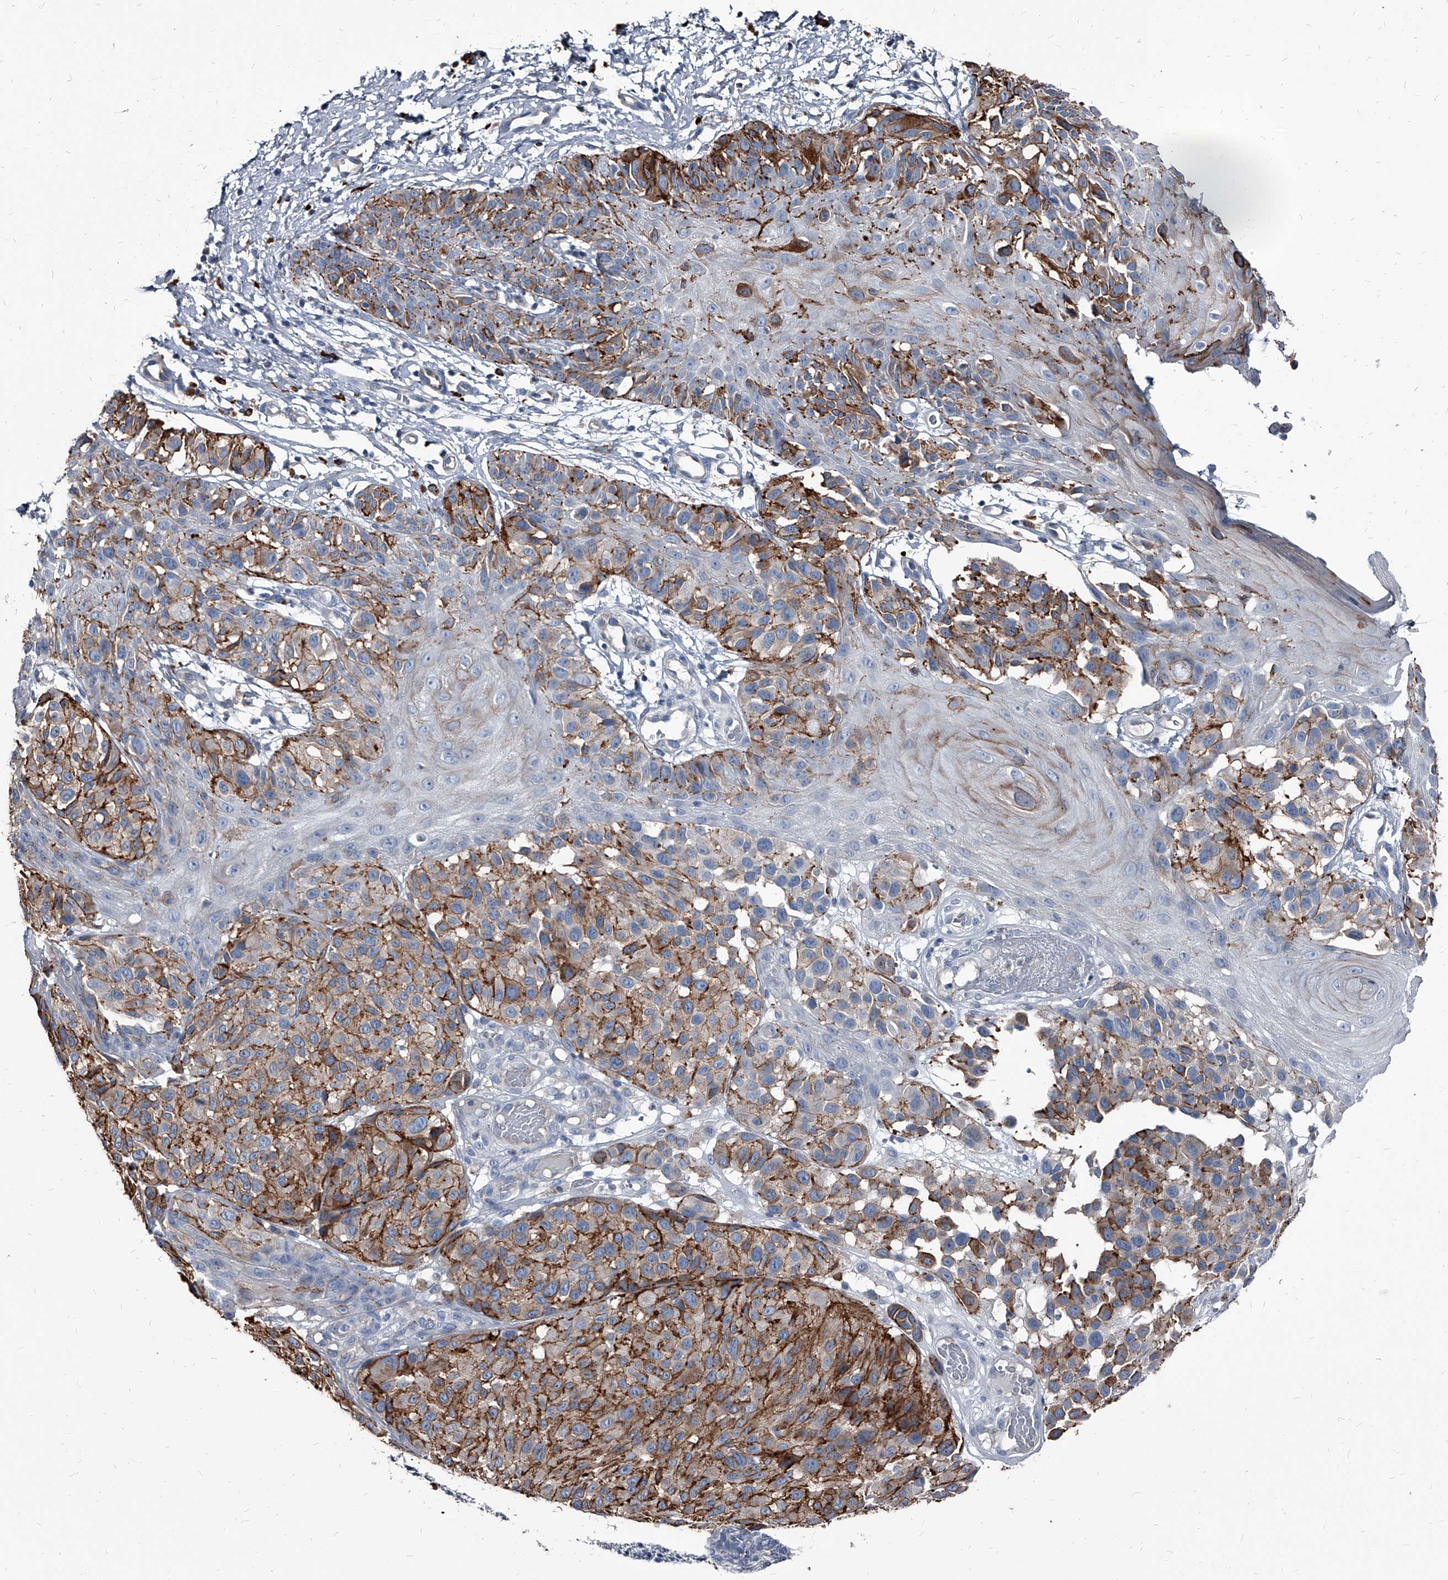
{"staining": {"intensity": "moderate", "quantity": "25%-75%", "location": "cytoplasmic/membranous"}, "tissue": "melanoma", "cell_type": "Tumor cells", "image_type": "cancer", "snomed": [{"axis": "morphology", "description": "Malignant melanoma, NOS"}, {"axis": "topography", "description": "Skin"}], "caption": "Protein analysis of melanoma tissue shows moderate cytoplasmic/membranous expression in approximately 25%-75% of tumor cells. The protein of interest is stained brown, and the nuclei are stained in blue (DAB (3,3'-diaminobenzidine) IHC with brightfield microscopy, high magnification).", "gene": "PGLYRP3", "patient": {"sex": "male", "age": 83}}